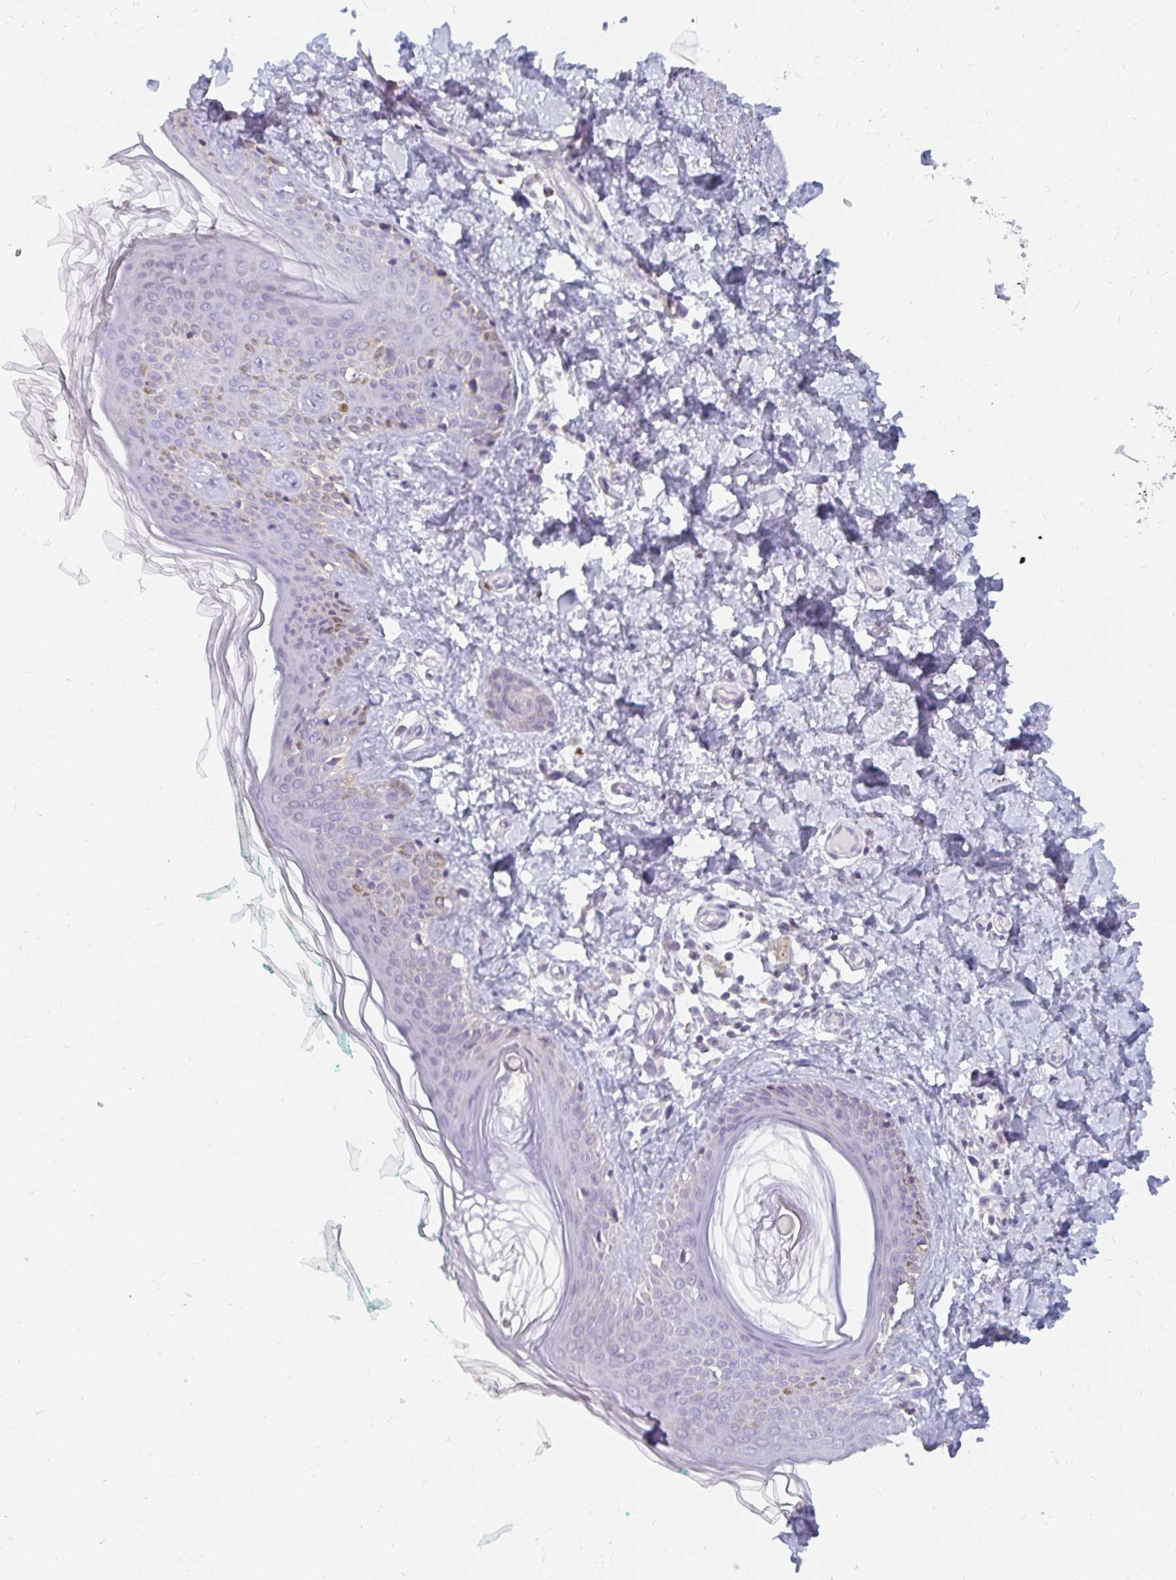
{"staining": {"intensity": "negative", "quantity": "none", "location": "none"}, "tissue": "skin", "cell_type": "Fibroblasts", "image_type": "normal", "snomed": [{"axis": "morphology", "description": "Normal tissue, NOS"}, {"axis": "topography", "description": "Skin"}, {"axis": "topography", "description": "Peripheral nerve tissue"}], "caption": "This is an IHC micrograph of benign skin. There is no expression in fibroblasts.", "gene": "OR10V1", "patient": {"sex": "female", "age": 45}}